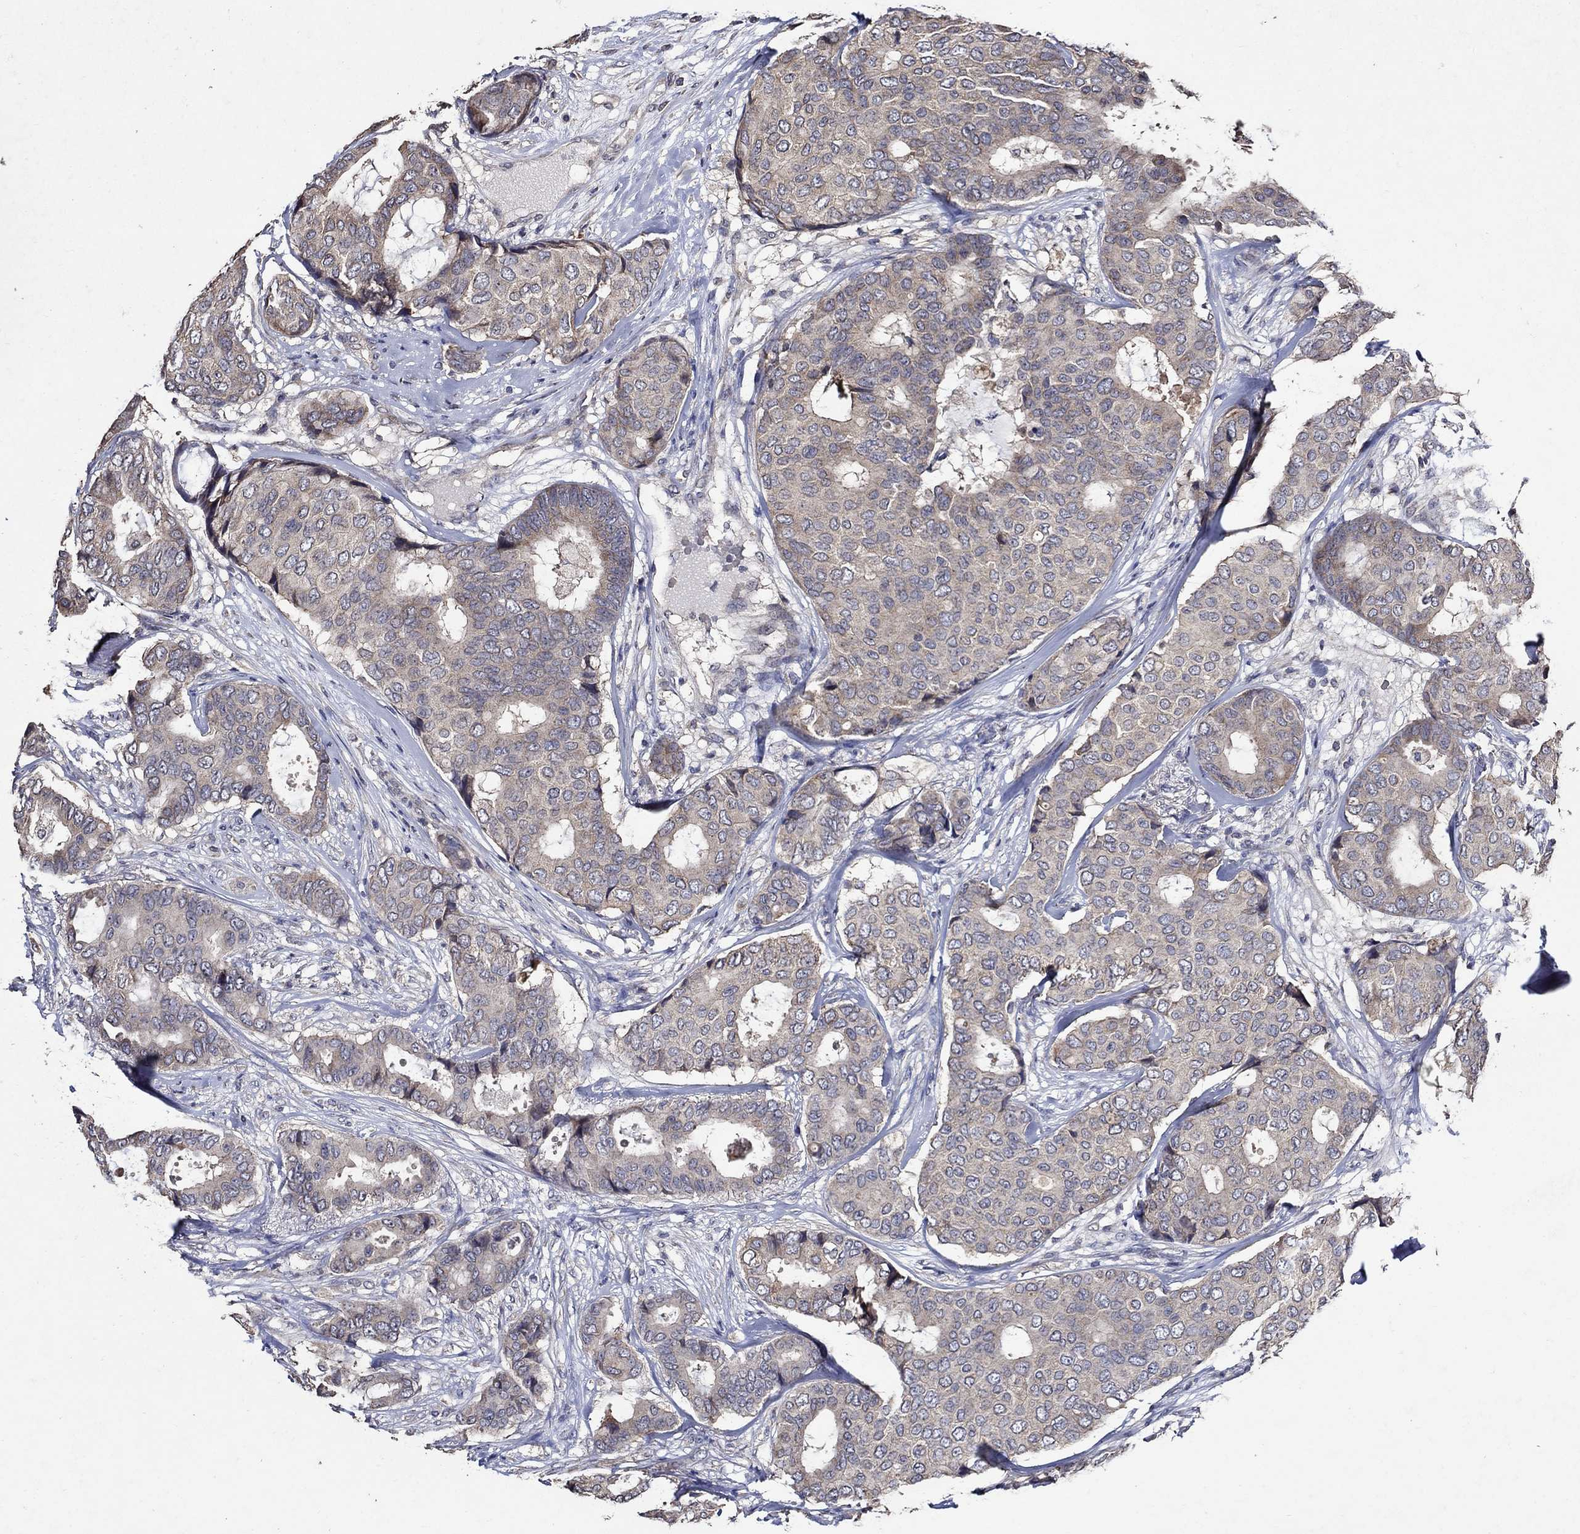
{"staining": {"intensity": "weak", "quantity": "<25%", "location": "cytoplasmic/membranous"}, "tissue": "breast cancer", "cell_type": "Tumor cells", "image_type": "cancer", "snomed": [{"axis": "morphology", "description": "Duct carcinoma"}, {"axis": "topography", "description": "Breast"}], "caption": "Tumor cells show no significant expression in invasive ductal carcinoma (breast).", "gene": "HAP1", "patient": {"sex": "female", "age": 75}}